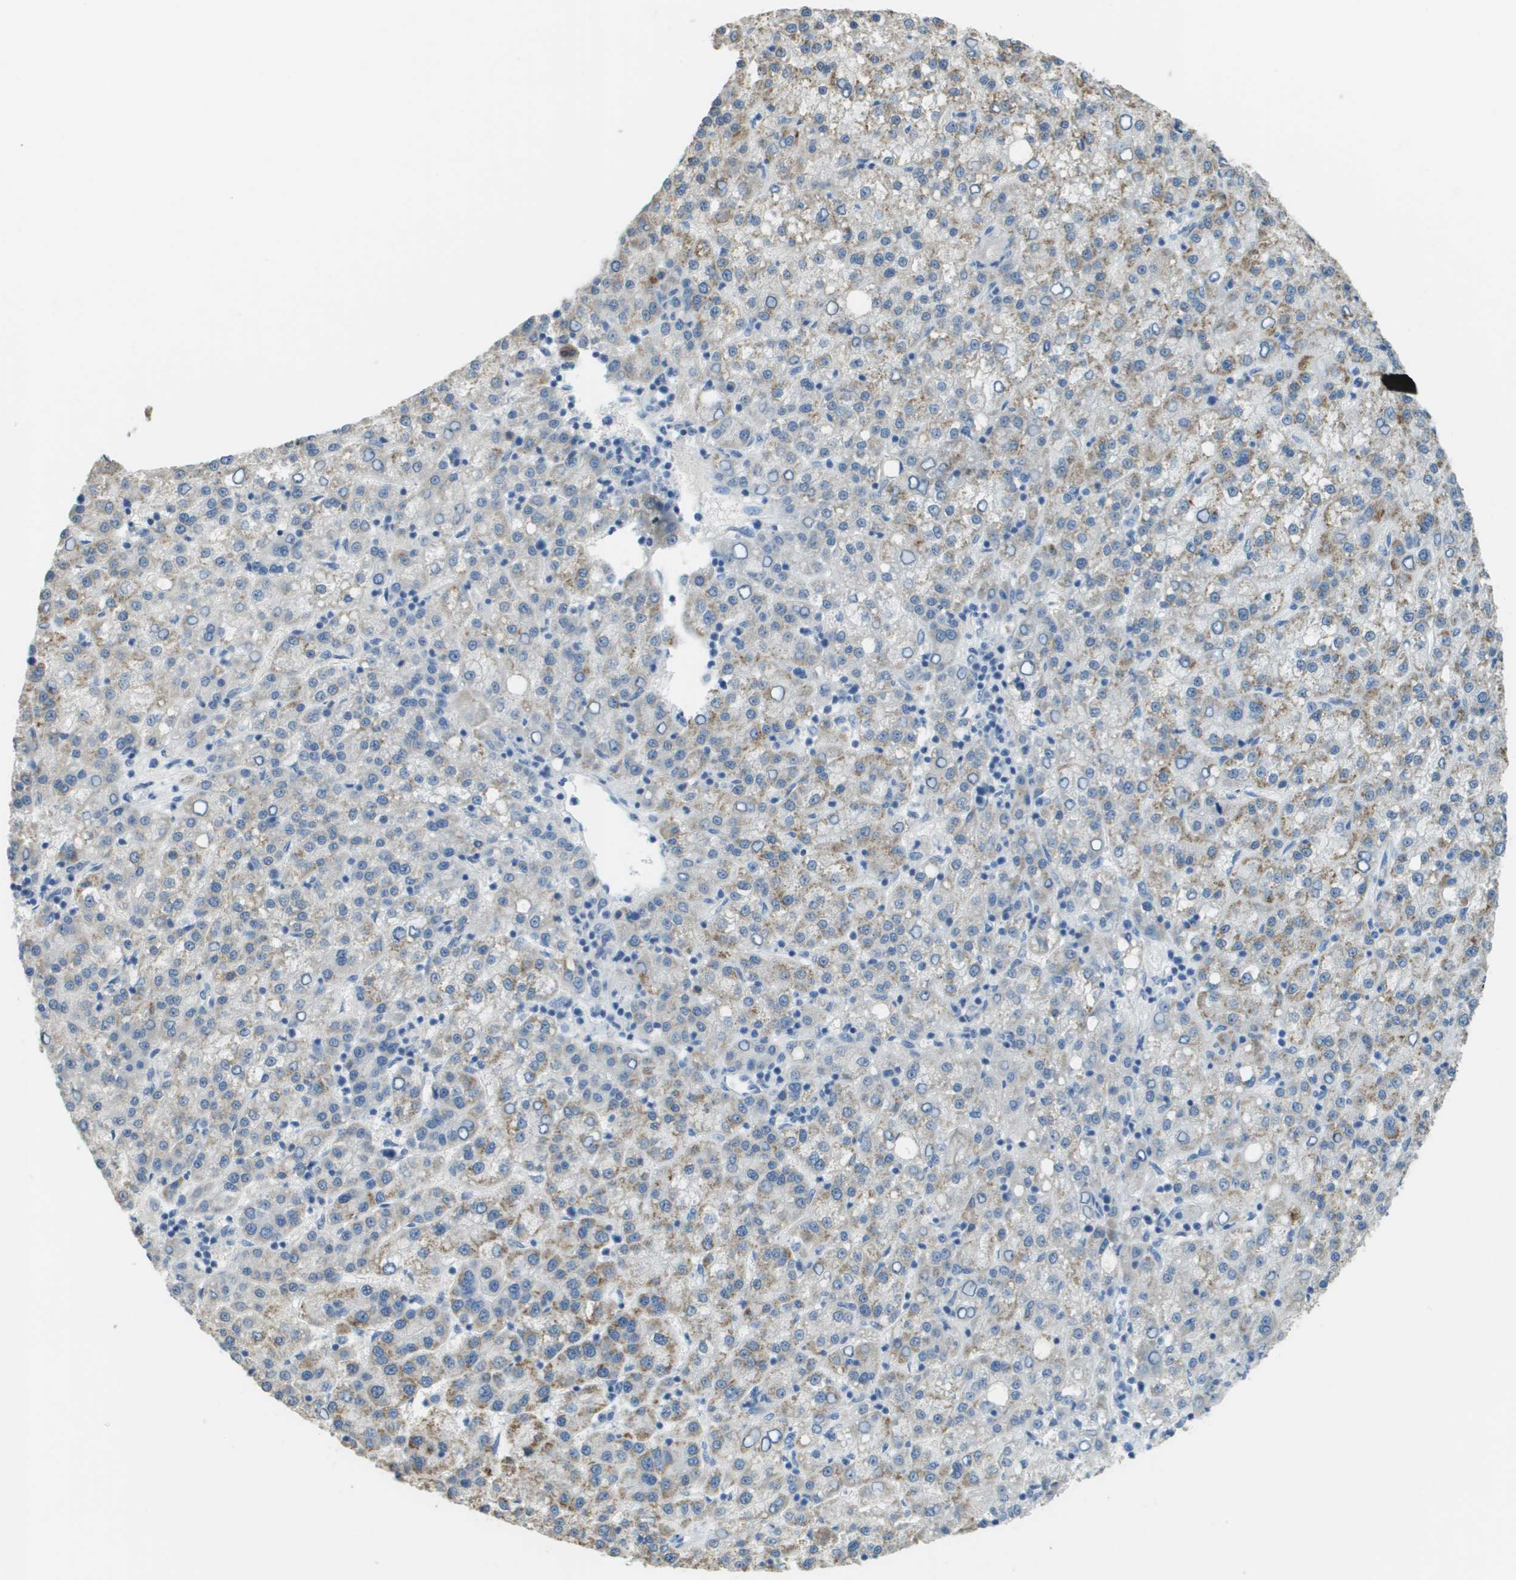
{"staining": {"intensity": "moderate", "quantity": "25%-75%", "location": "cytoplasmic/membranous"}, "tissue": "liver cancer", "cell_type": "Tumor cells", "image_type": "cancer", "snomed": [{"axis": "morphology", "description": "Carcinoma, Hepatocellular, NOS"}, {"axis": "topography", "description": "Liver"}], "caption": "Protein positivity by immunohistochemistry (IHC) displays moderate cytoplasmic/membranous positivity in approximately 25%-75% of tumor cells in liver hepatocellular carcinoma.", "gene": "PTGDR2", "patient": {"sex": "female", "age": 58}}